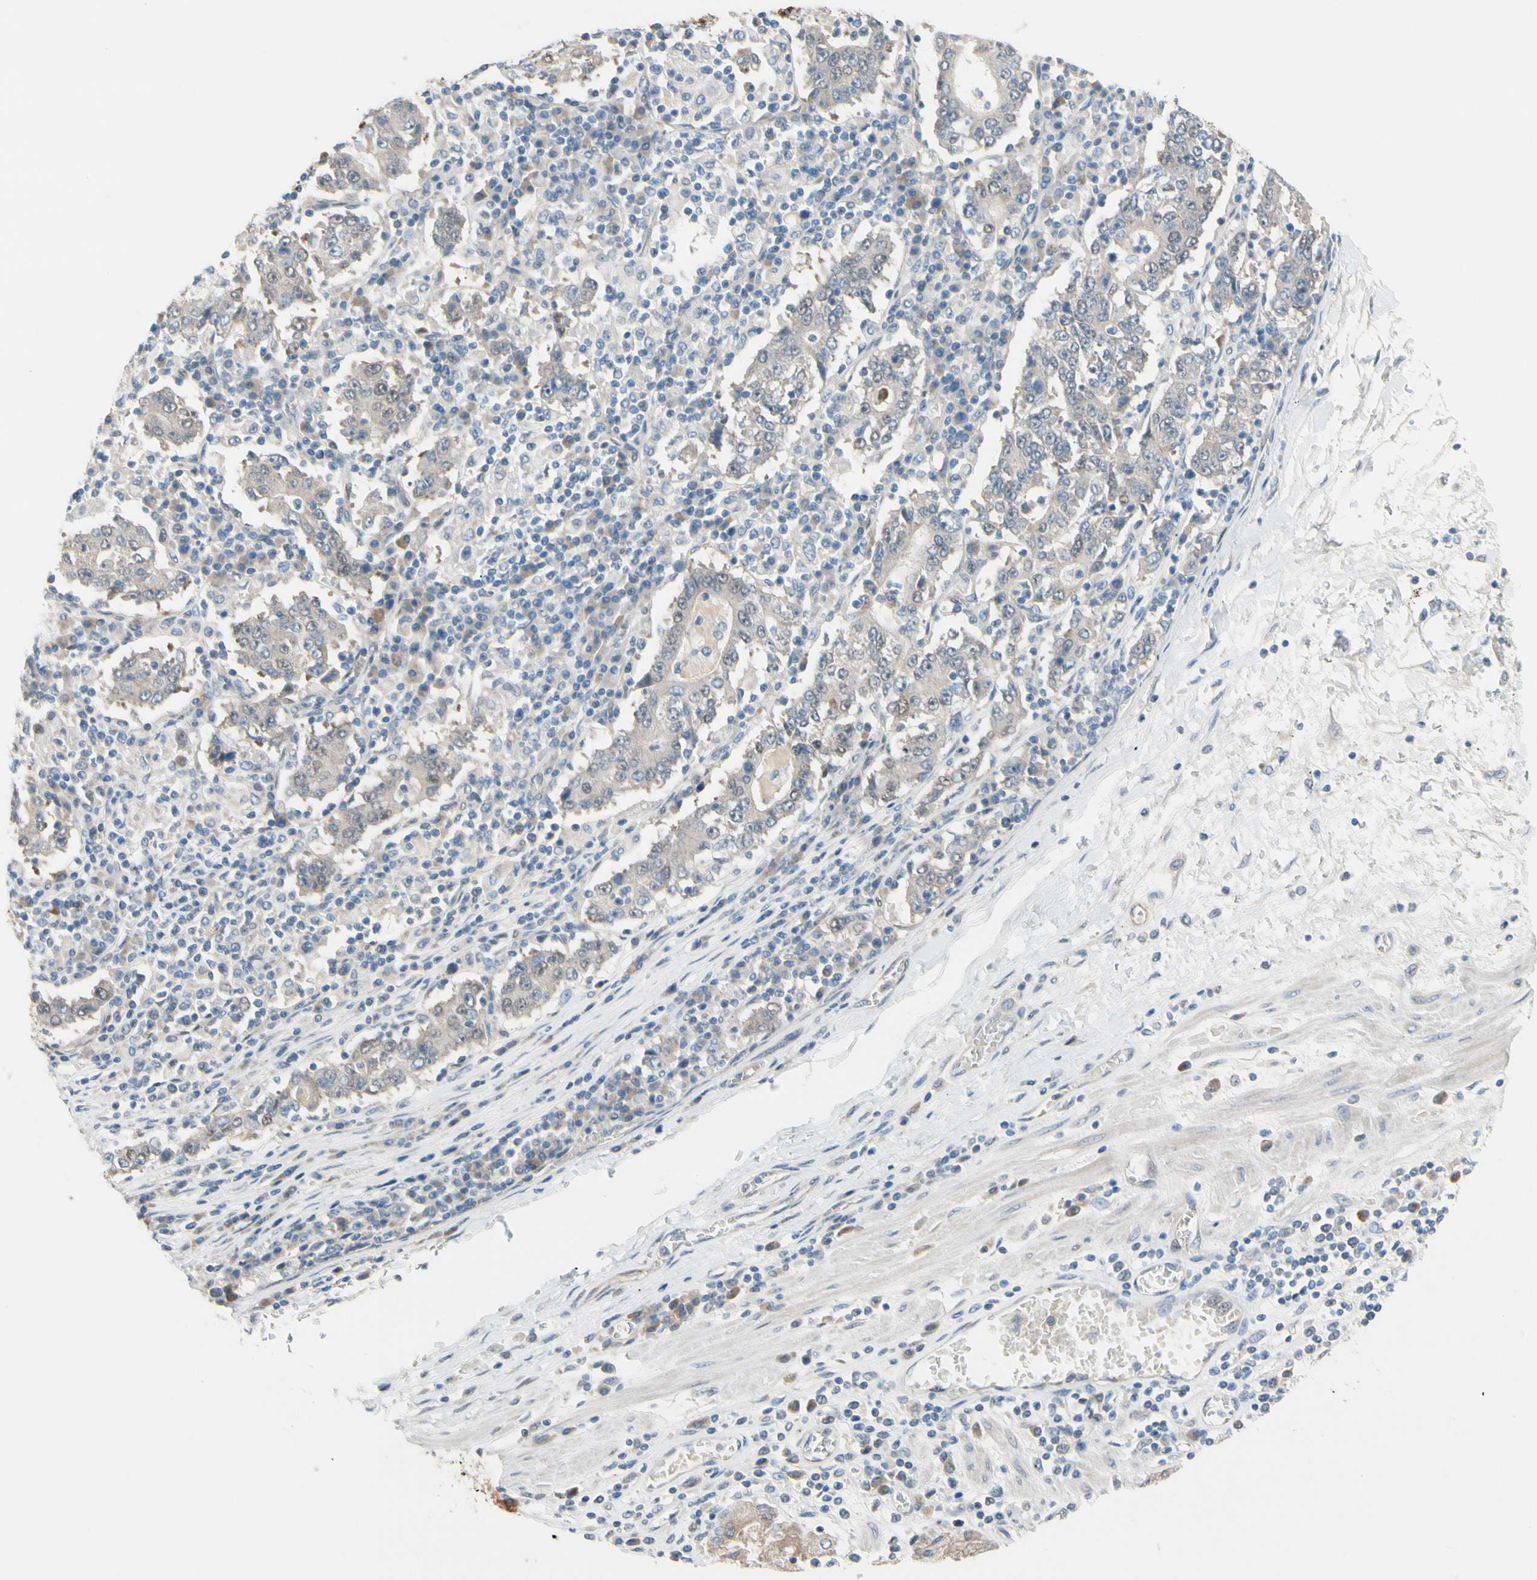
{"staining": {"intensity": "moderate", "quantity": "<25%", "location": "cytoplasmic/membranous"}, "tissue": "stomach cancer", "cell_type": "Tumor cells", "image_type": "cancer", "snomed": [{"axis": "morphology", "description": "Normal tissue, NOS"}, {"axis": "morphology", "description": "Adenocarcinoma, NOS"}, {"axis": "topography", "description": "Stomach, upper"}, {"axis": "topography", "description": "Stomach"}], "caption": "Stomach cancer stained with a brown dye displays moderate cytoplasmic/membranous positive staining in approximately <25% of tumor cells.", "gene": "CFAP36", "patient": {"sex": "male", "age": 59}}